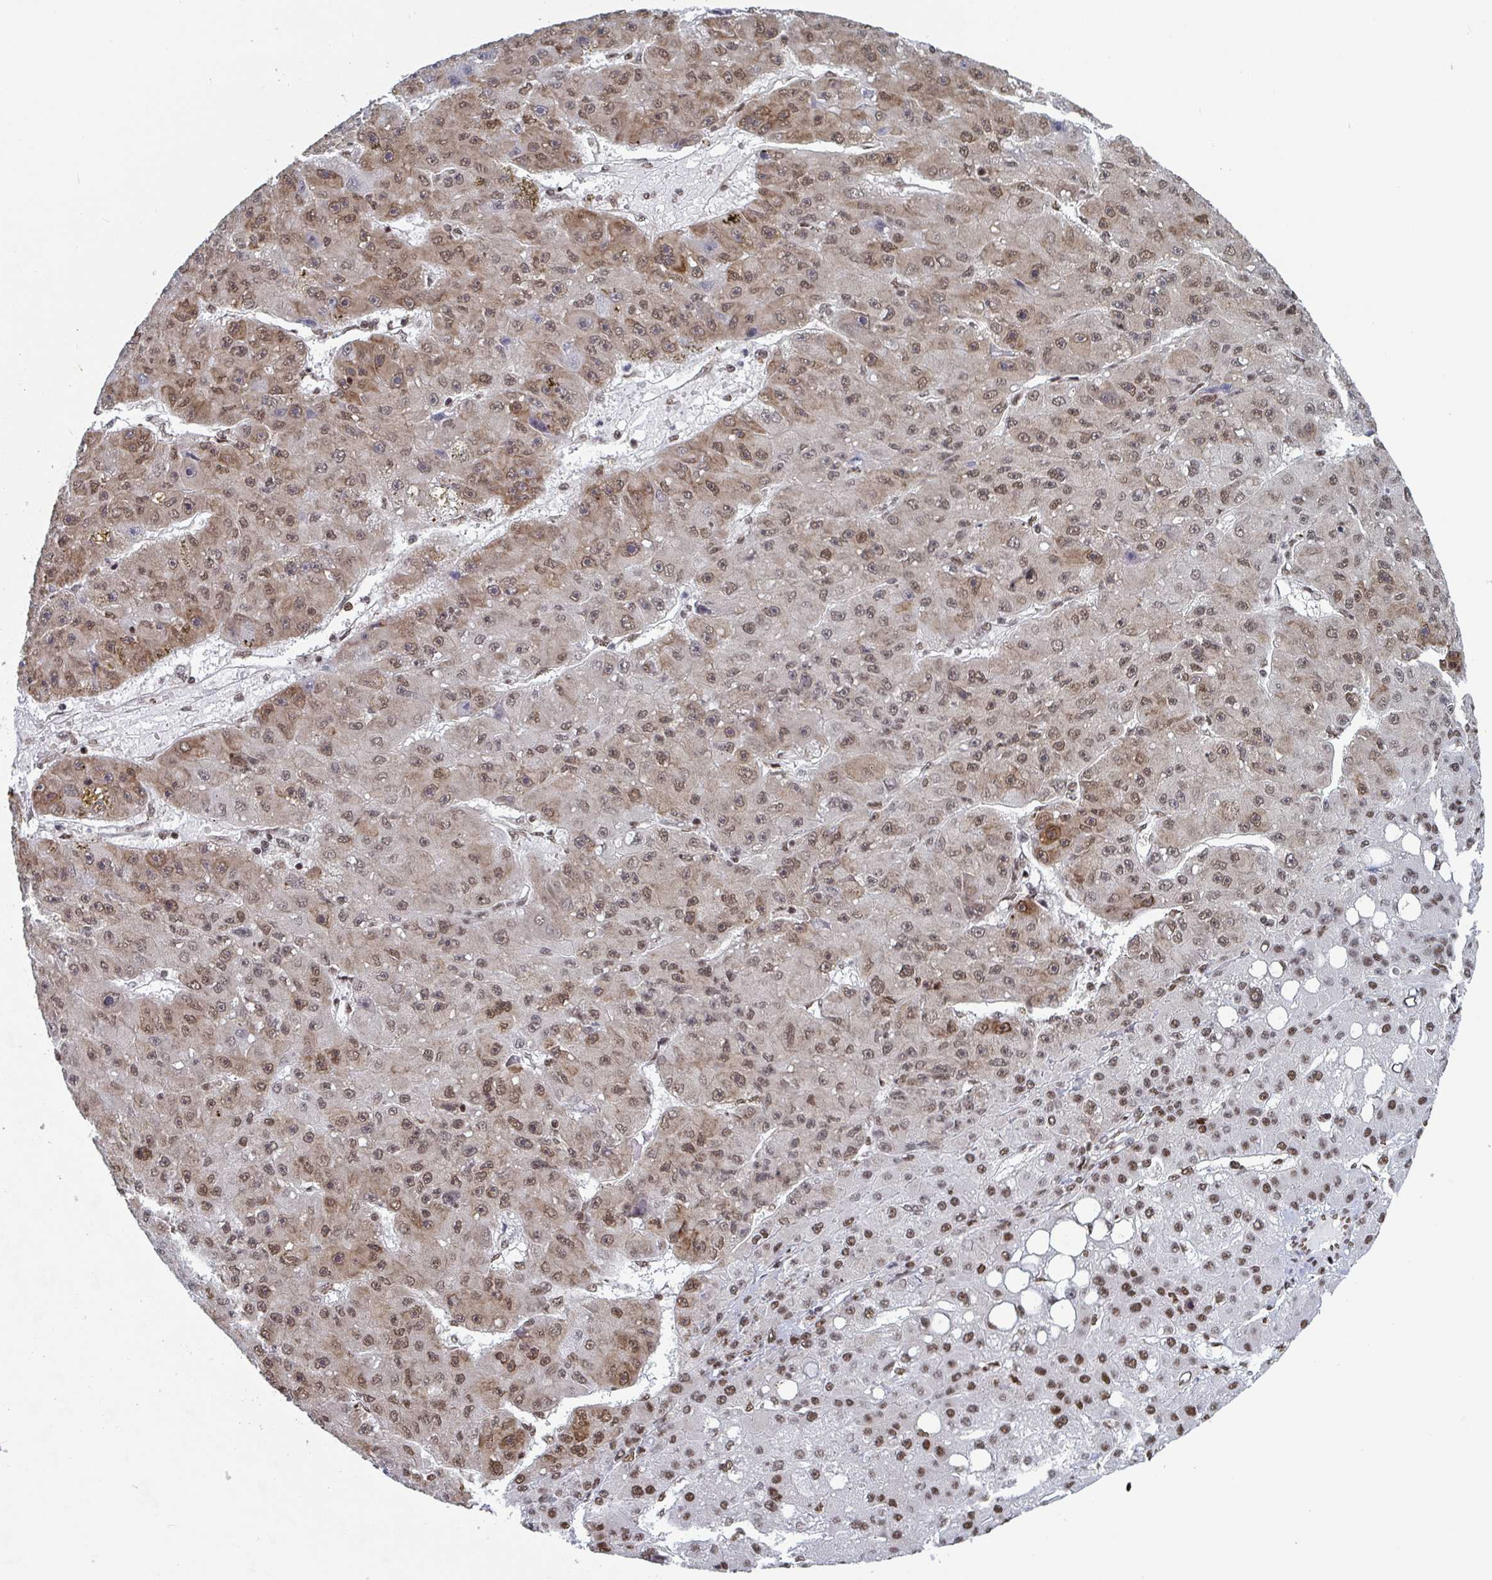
{"staining": {"intensity": "moderate", "quantity": ">75%", "location": "cytoplasmic/membranous,nuclear"}, "tissue": "liver cancer", "cell_type": "Tumor cells", "image_type": "cancer", "snomed": [{"axis": "morphology", "description": "Carcinoma, Hepatocellular, NOS"}, {"axis": "topography", "description": "Liver"}], "caption": "IHC photomicrograph of human liver cancer stained for a protein (brown), which displays medium levels of moderate cytoplasmic/membranous and nuclear staining in about >75% of tumor cells.", "gene": "GAR1", "patient": {"sex": "male", "age": 67}}